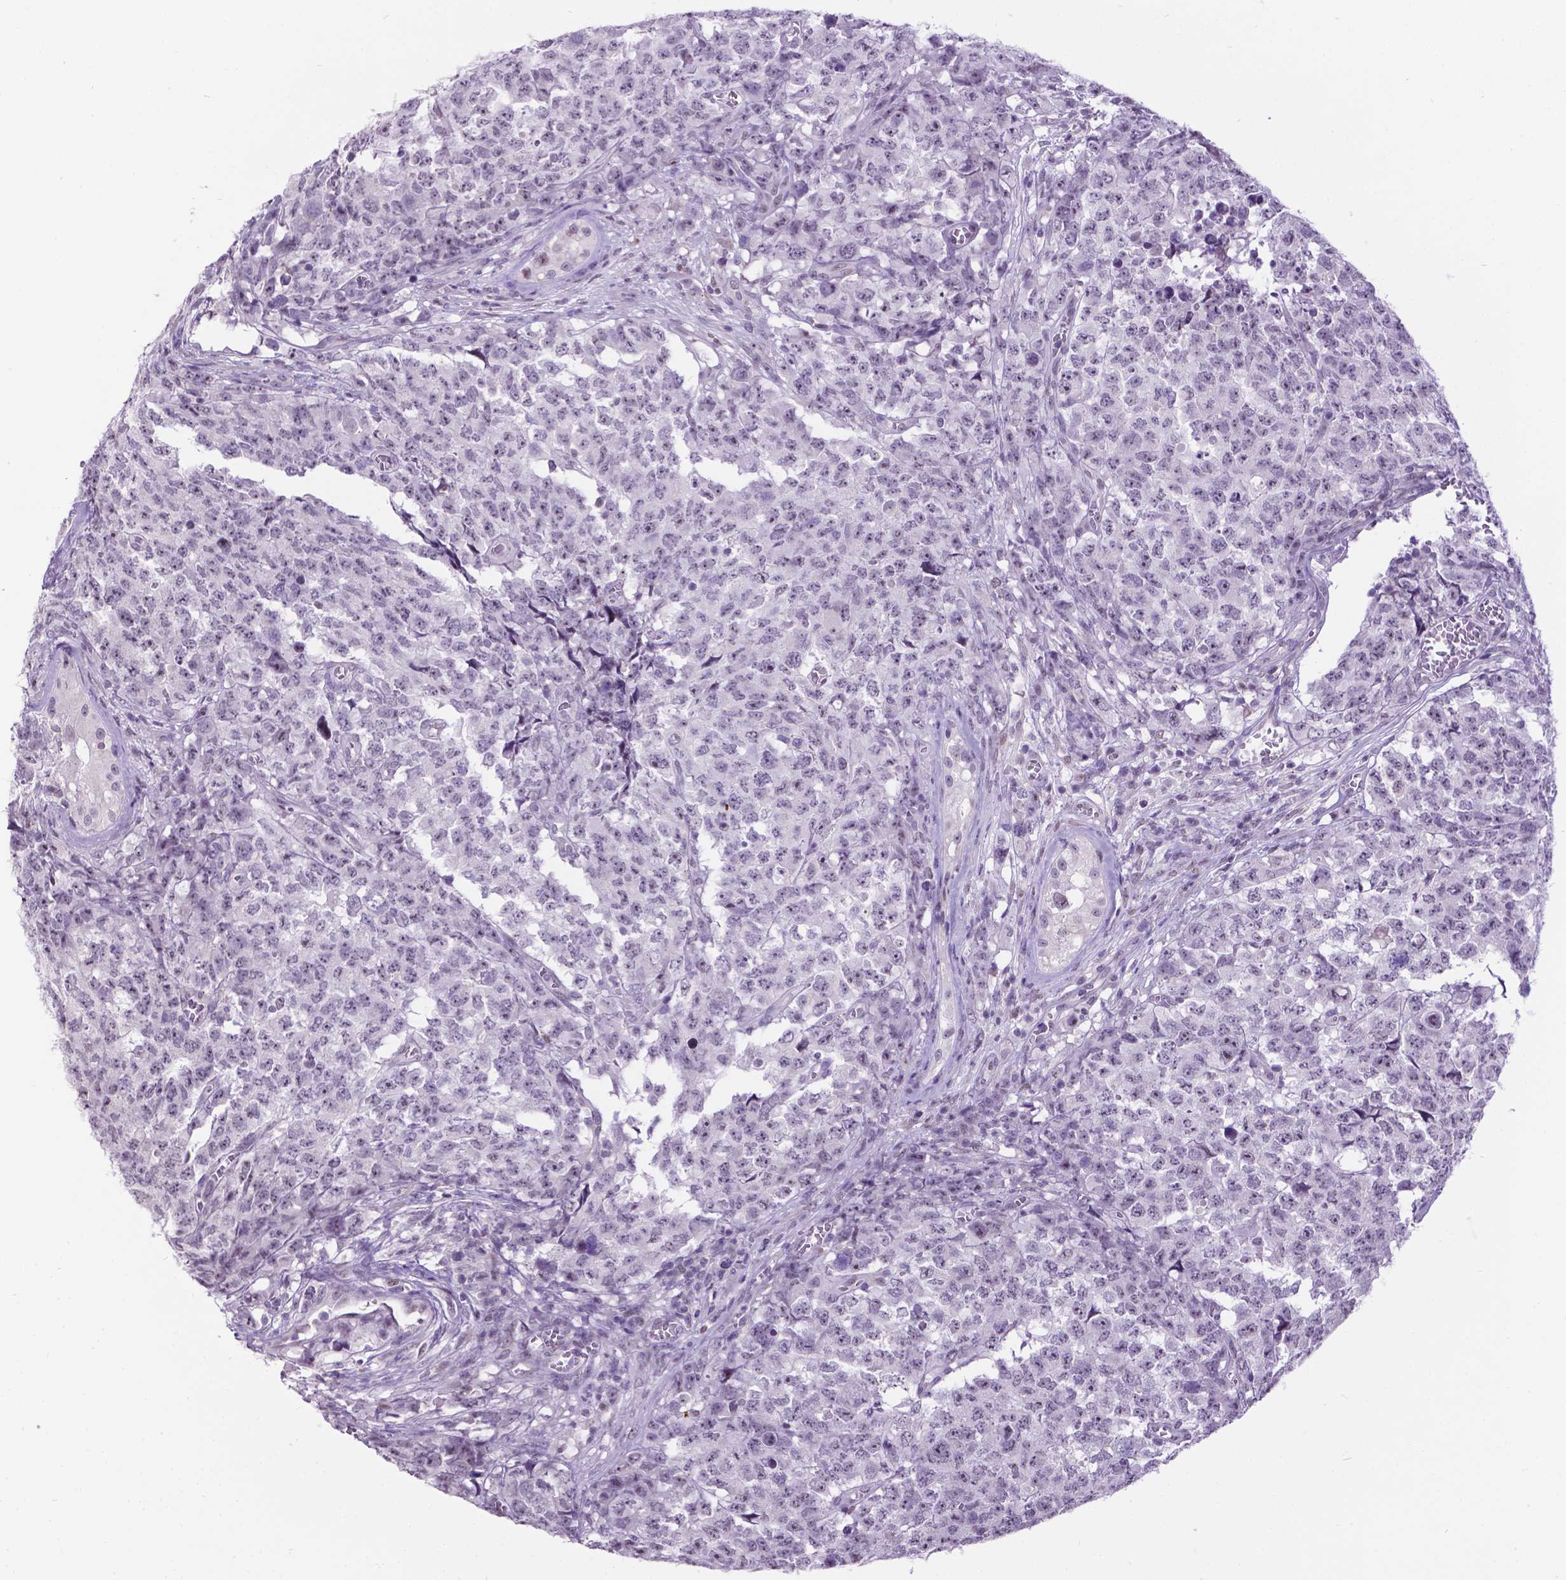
{"staining": {"intensity": "negative", "quantity": "none", "location": "none"}, "tissue": "testis cancer", "cell_type": "Tumor cells", "image_type": "cancer", "snomed": [{"axis": "morphology", "description": "Carcinoma, Embryonal, NOS"}, {"axis": "topography", "description": "Testis"}], "caption": "DAB (3,3'-diaminobenzidine) immunohistochemical staining of testis cancer displays no significant positivity in tumor cells.", "gene": "DPF3", "patient": {"sex": "male", "age": 23}}